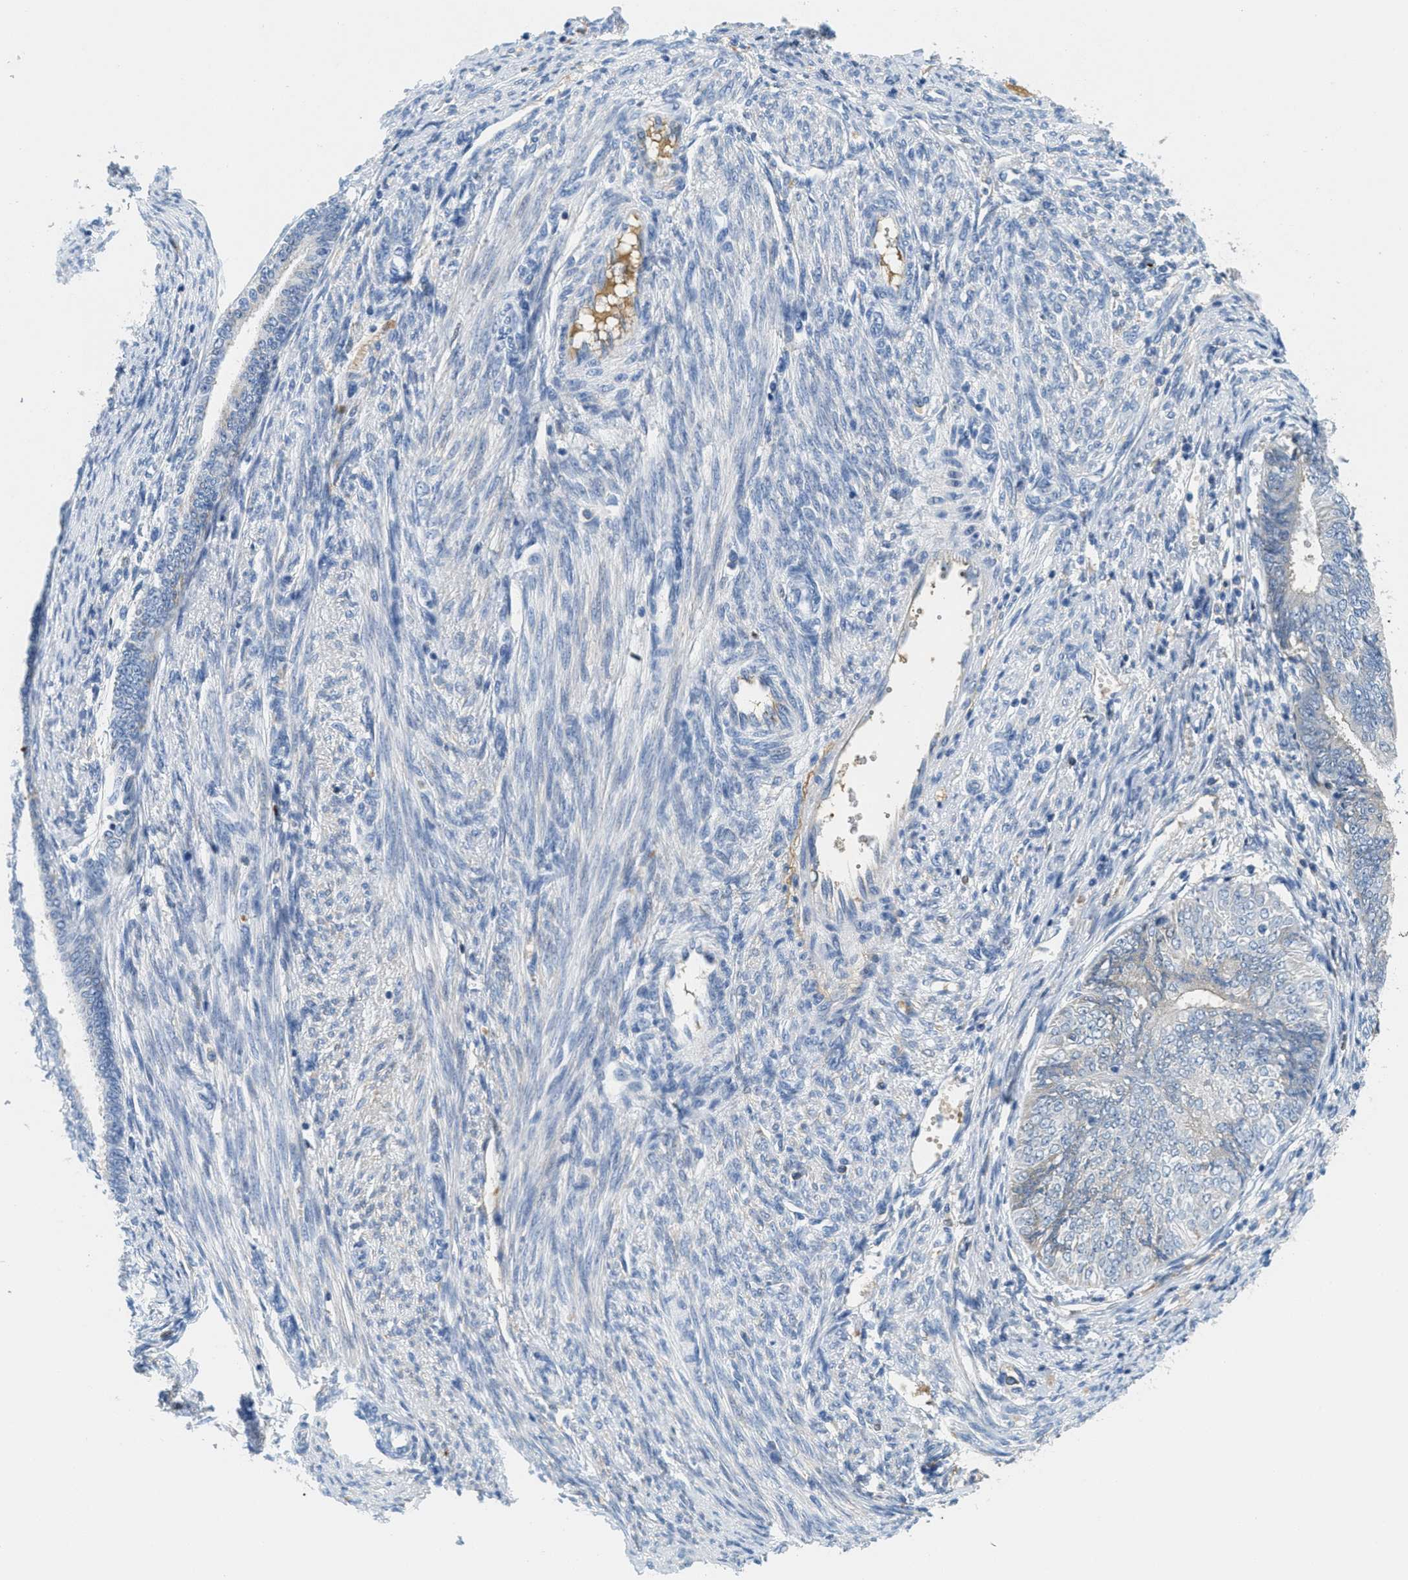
{"staining": {"intensity": "negative", "quantity": "none", "location": "none"}, "tissue": "endometrial cancer", "cell_type": "Tumor cells", "image_type": "cancer", "snomed": [{"axis": "morphology", "description": "Adenocarcinoma, NOS"}, {"axis": "topography", "description": "Endometrium"}], "caption": "The image demonstrates no significant staining in tumor cells of adenocarcinoma (endometrial).", "gene": "SERPINA1", "patient": {"sex": "female", "age": 58}}